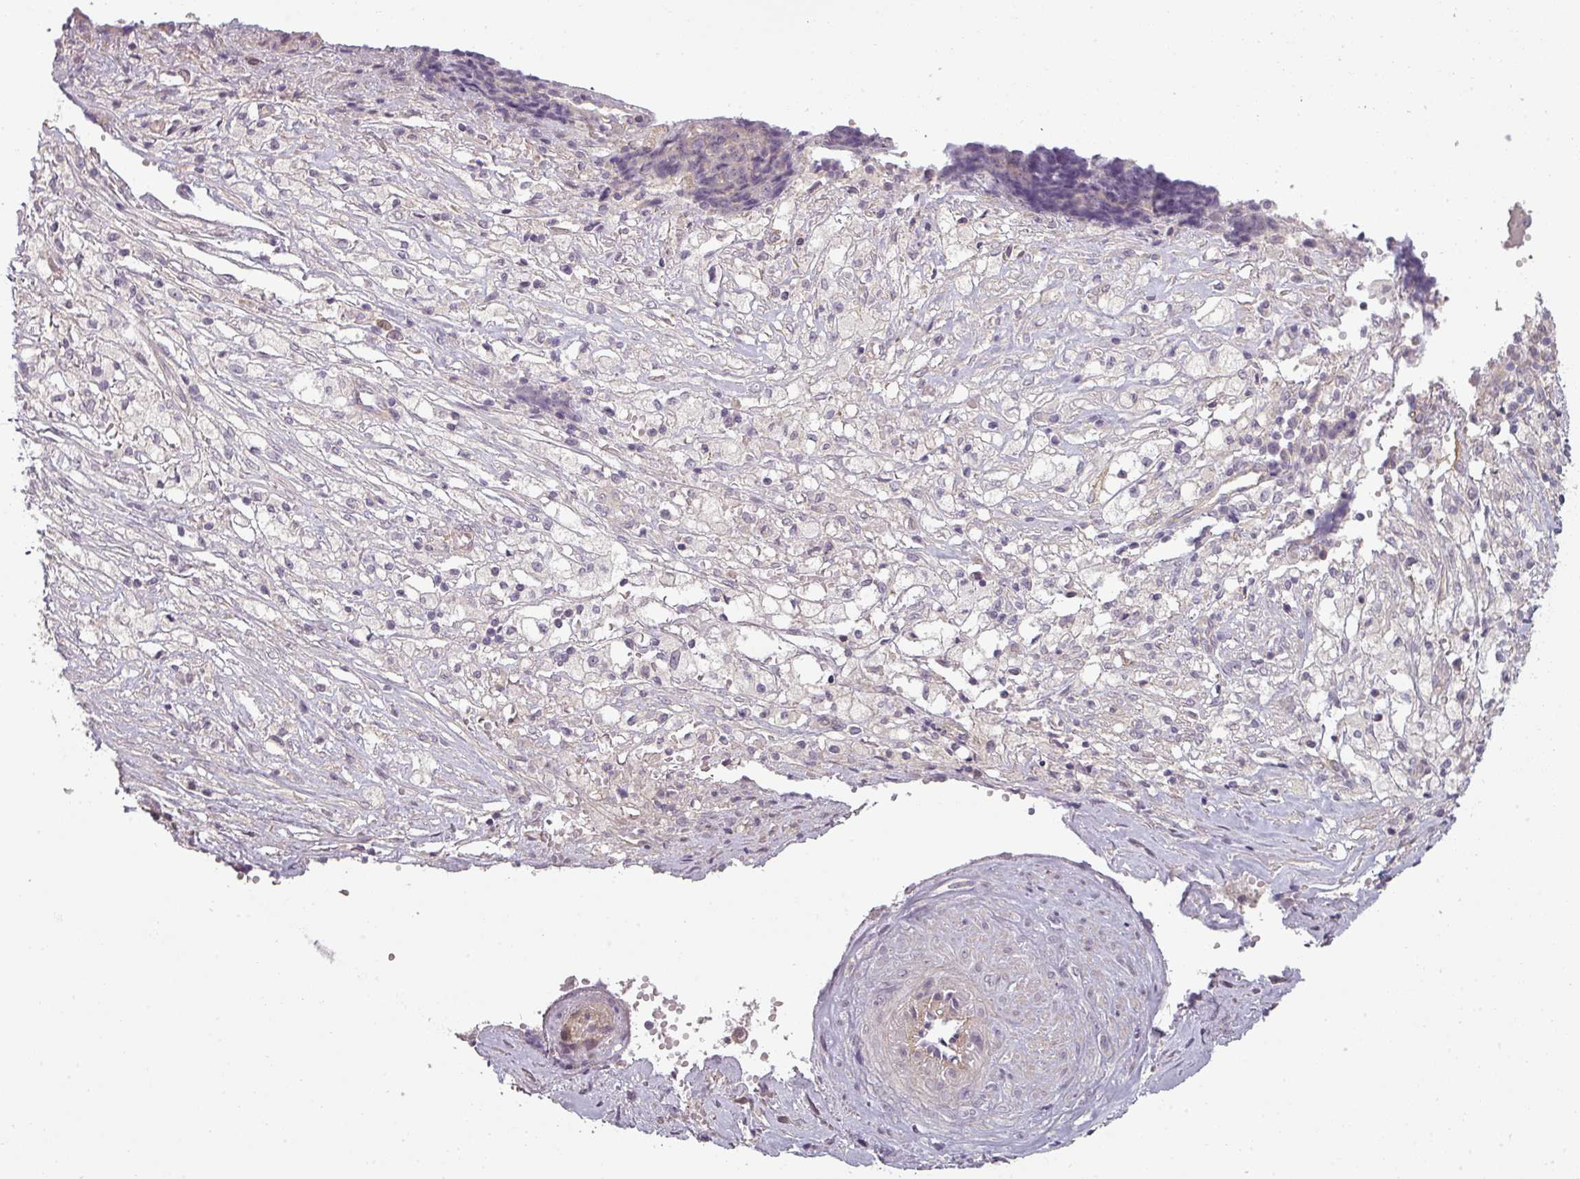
{"staining": {"intensity": "weak", "quantity": "<25%", "location": "cytoplasmic/membranous"}, "tissue": "ovarian cancer", "cell_type": "Tumor cells", "image_type": "cancer", "snomed": [{"axis": "morphology", "description": "Carcinoma, endometroid"}, {"axis": "topography", "description": "Ovary"}], "caption": "Protein analysis of ovarian cancer displays no significant positivity in tumor cells. The staining is performed using DAB brown chromogen with nuclei counter-stained in using hematoxylin.", "gene": "SLC16A9", "patient": {"sex": "female", "age": 42}}